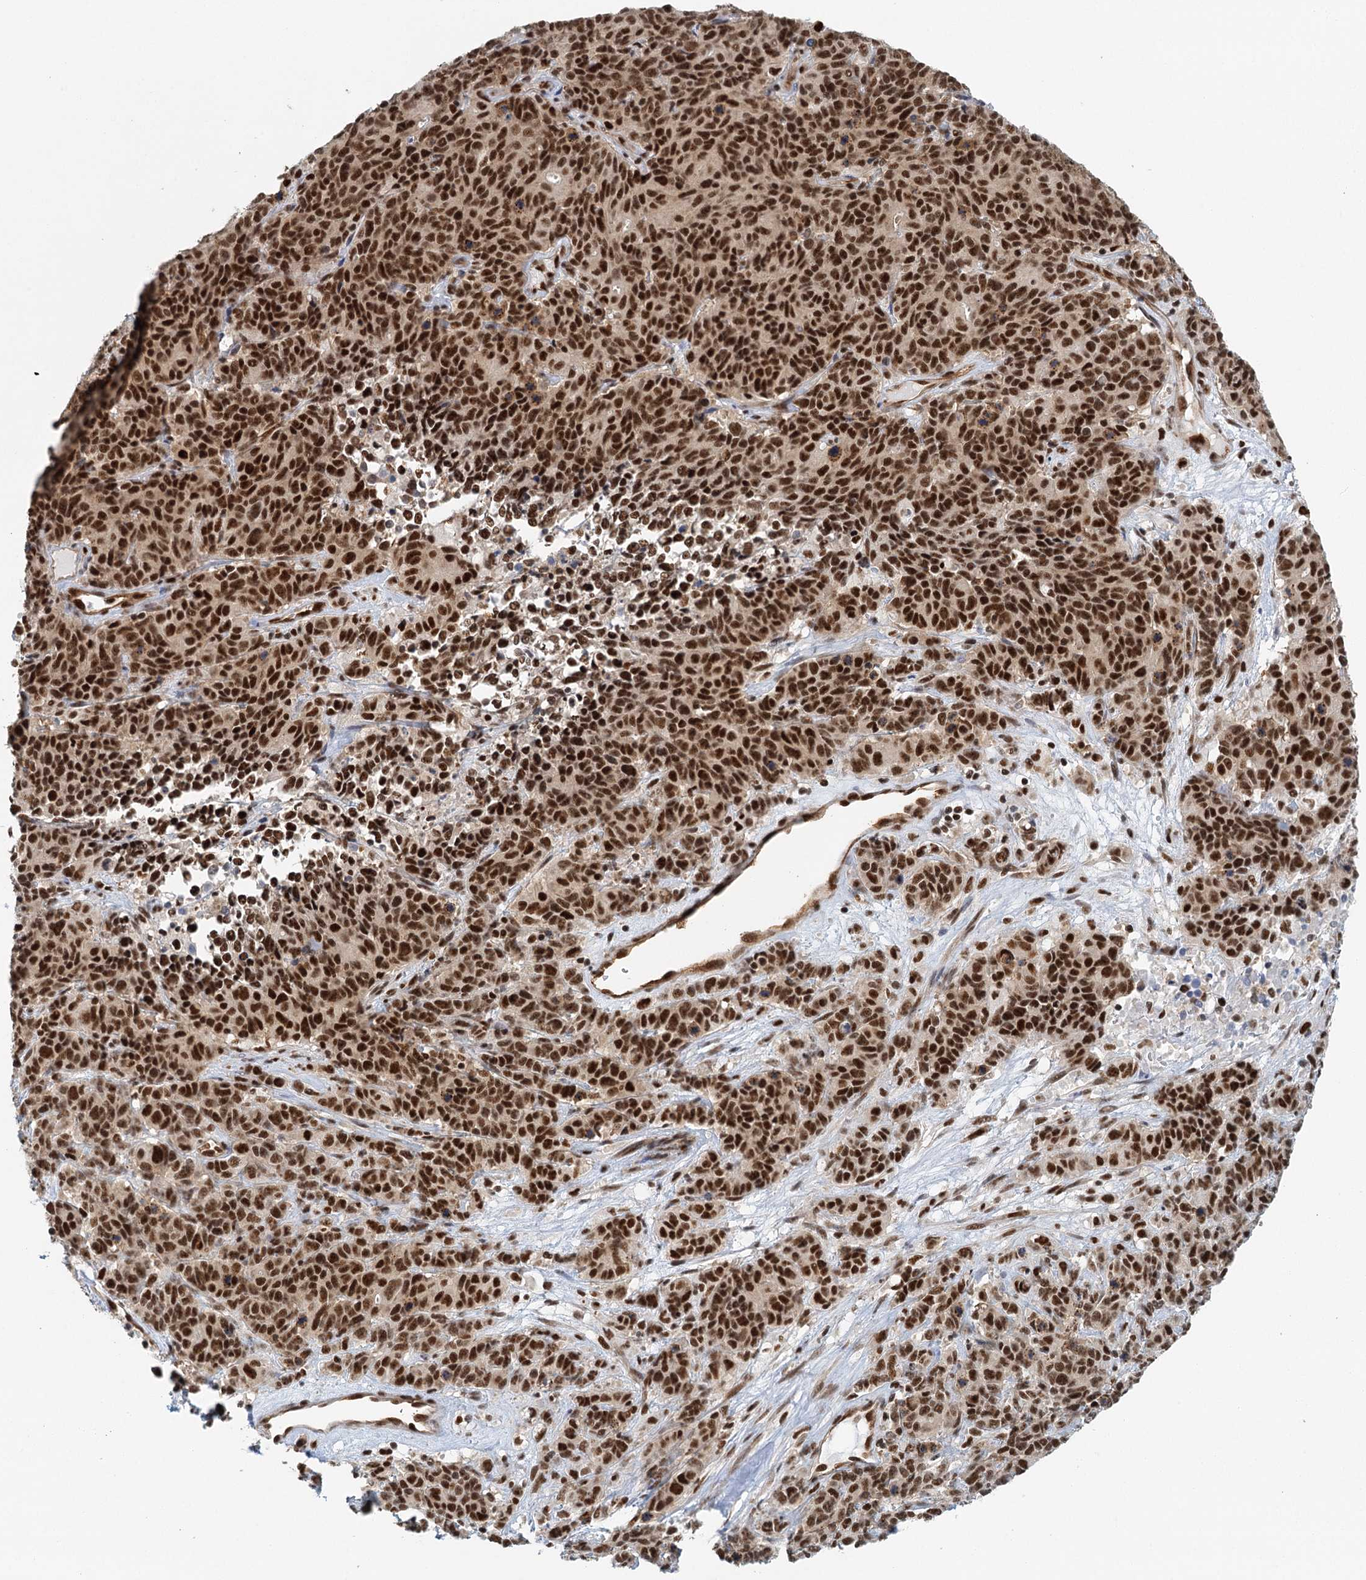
{"staining": {"intensity": "strong", "quantity": ">75%", "location": "nuclear"}, "tissue": "cervical cancer", "cell_type": "Tumor cells", "image_type": "cancer", "snomed": [{"axis": "morphology", "description": "Squamous cell carcinoma, NOS"}, {"axis": "topography", "description": "Cervix"}], "caption": "Immunohistochemistry (IHC) staining of cervical cancer, which demonstrates high levels of strong nuclear positivity in about >75% of tumor cells indicating strong nuclear protein expression. The staining was performed using DAB (brown) for protein detection and nuclei were counterstained in hematoxylin (blue).", "gene": "GPATCH11", "patient": {"sex": "female", "age": 60}}